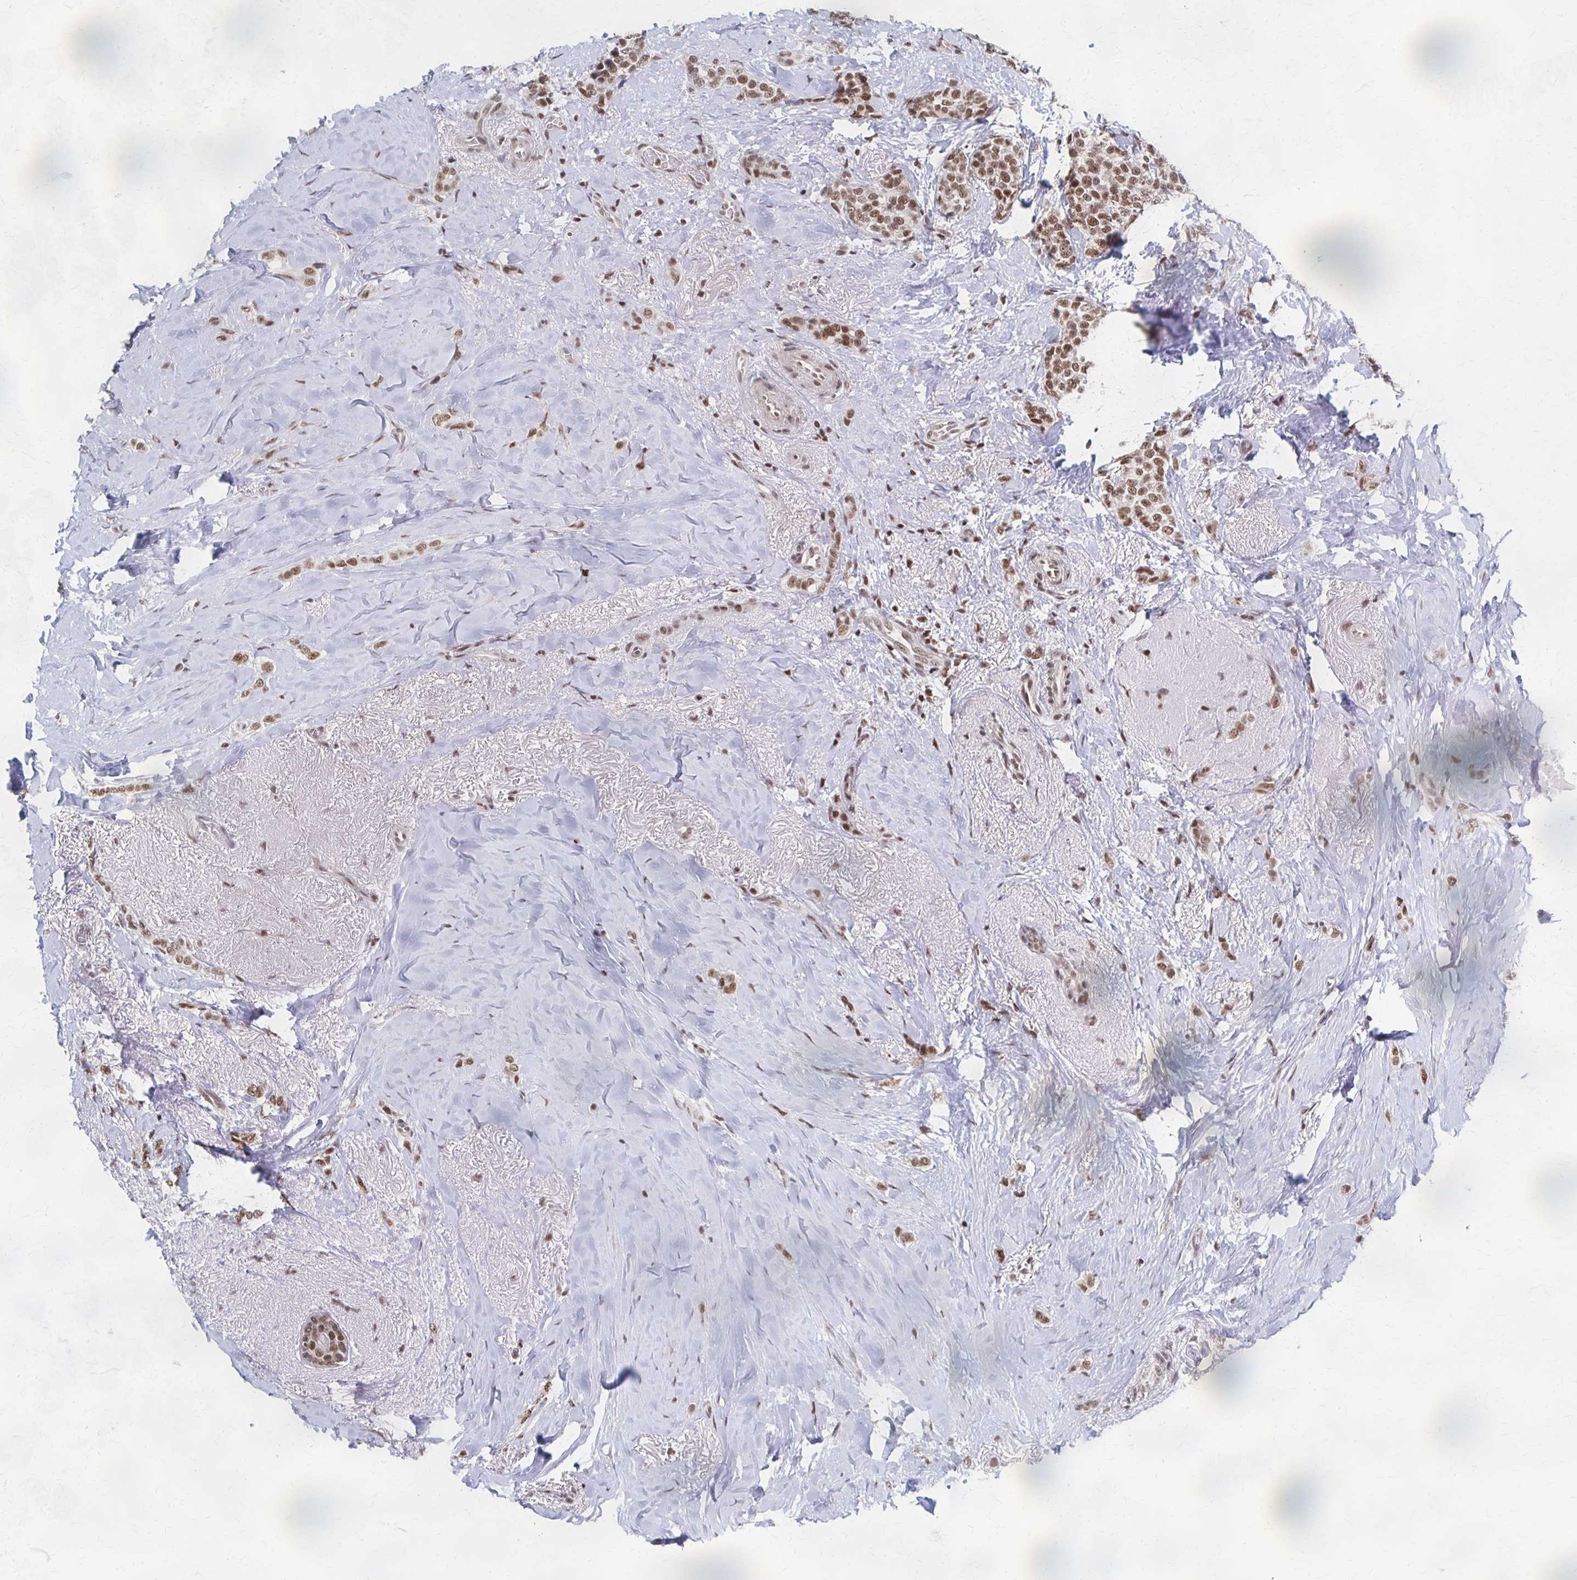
{"staining": {"intensity": "moderate", "quantity": ">75%", "location": "nuclear"}, "tissue": "breast cancer", "cell_type": "Tumor cells", "image_type": "cancer", "snomed": [{"axis": "morphology", "description": "Normal tissue, NOS"}, {"axis": "morphology", "description": "Duct carcinoma"}, {"axis": "topography", "description": "Breast"}], "caption": "The immunohistochemical stain labels moderate nuclear positivity in tumor cells of invasive ductal carcinoma (breast) tissue. The staining was performed using DAB to visualize the protein expression in brown, while the nuclei were stained in blue with hematoxylin (Magnification: 20x).", "gene": "GTF2B", "patient": {"sex": "female", "age": 77}}